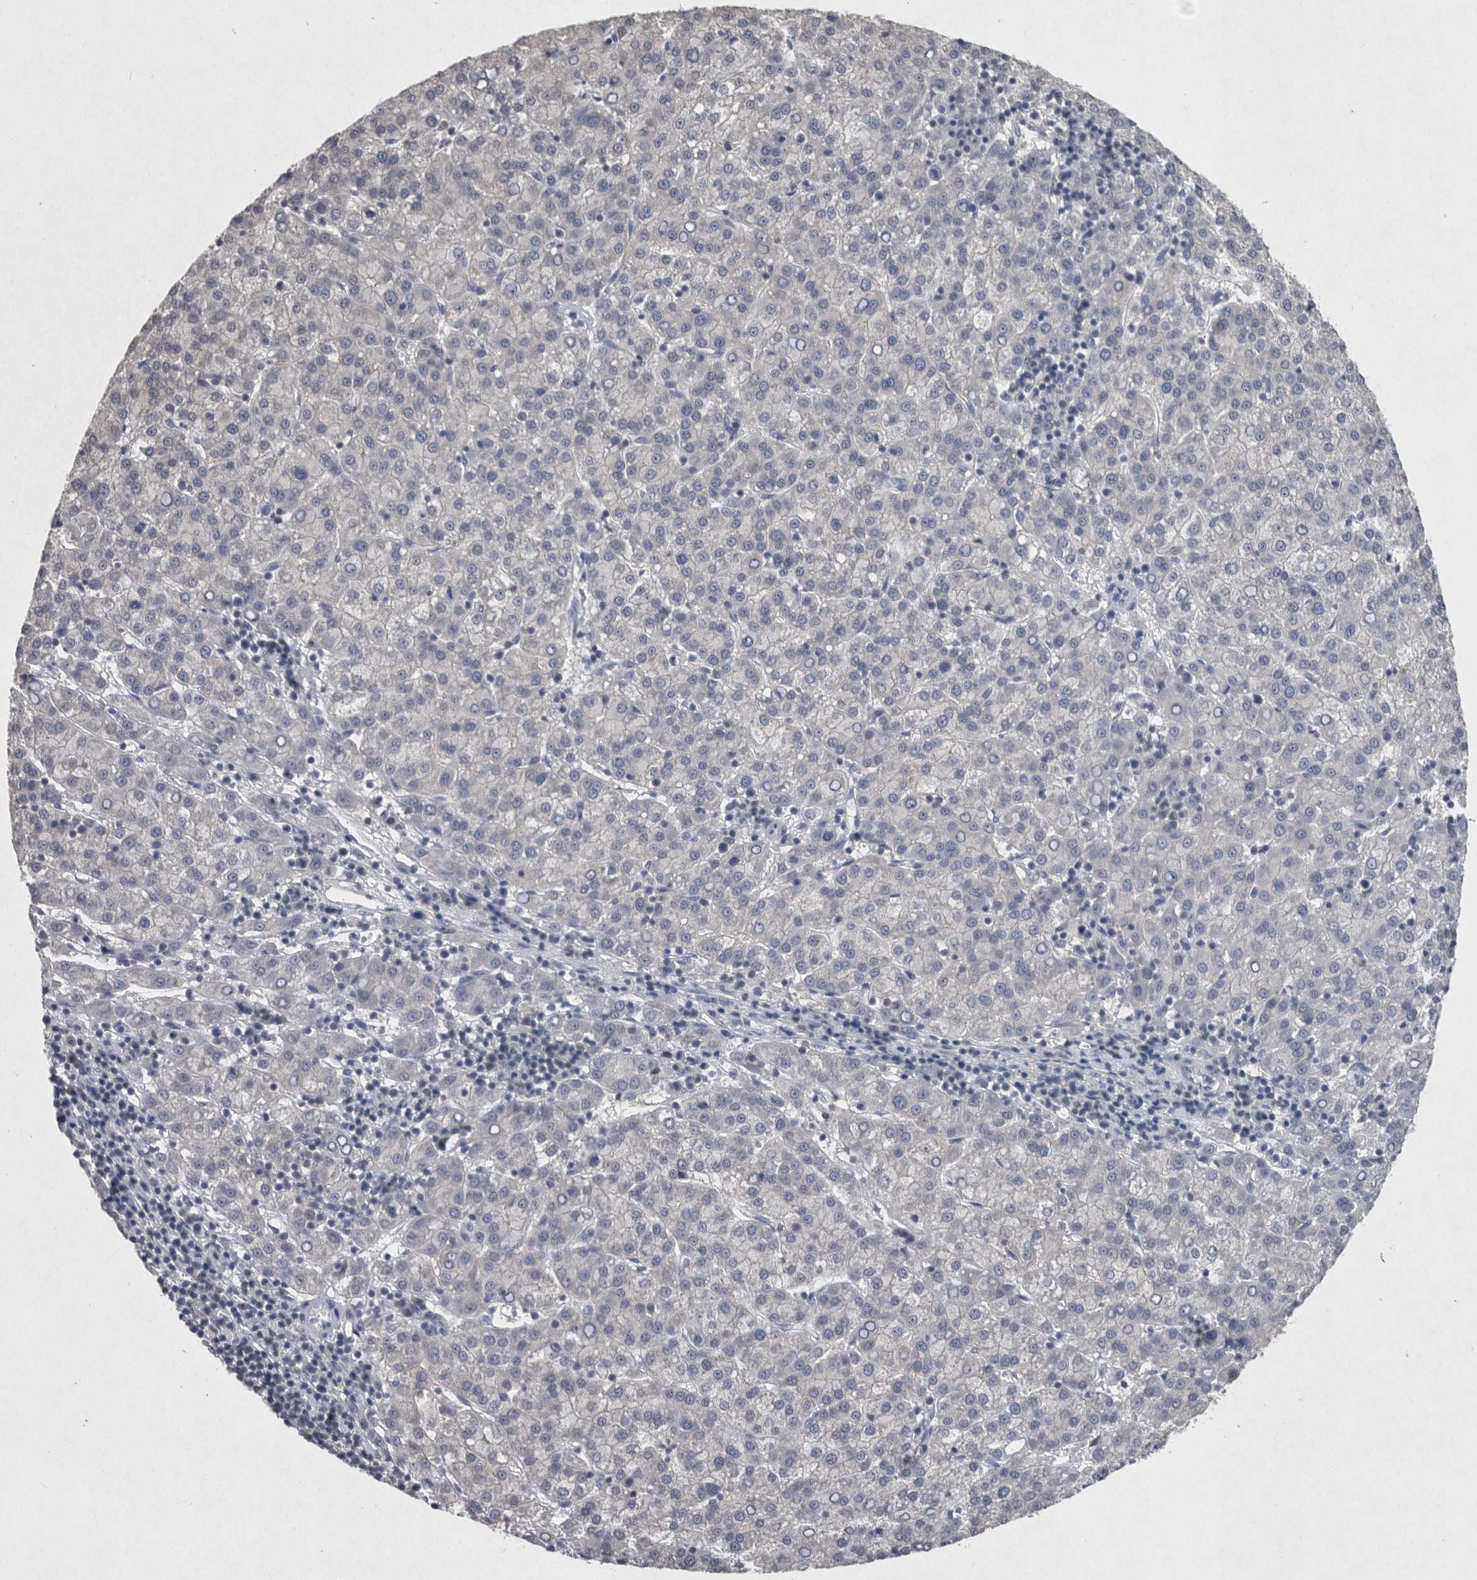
{"staining": {"intensity": "negative", "quantity": "none", "location": "none"}, "tissue": "liver cancer", "cell_type": "Tumor cells", "image_type": "cancer", "snomed": [{"axis": "morphology", "description": "Carcinoma, Hepatocellular, NOS"}, {"axis": "topography", "description": "Liver"}], "caption": "Immunohistochemical staining of human liver cancer (hepatocellular carcinoma) shows no significant staining in tumor cells.", "gene": "WNT7A", "patient": {"sex": "female", "age": 58}}